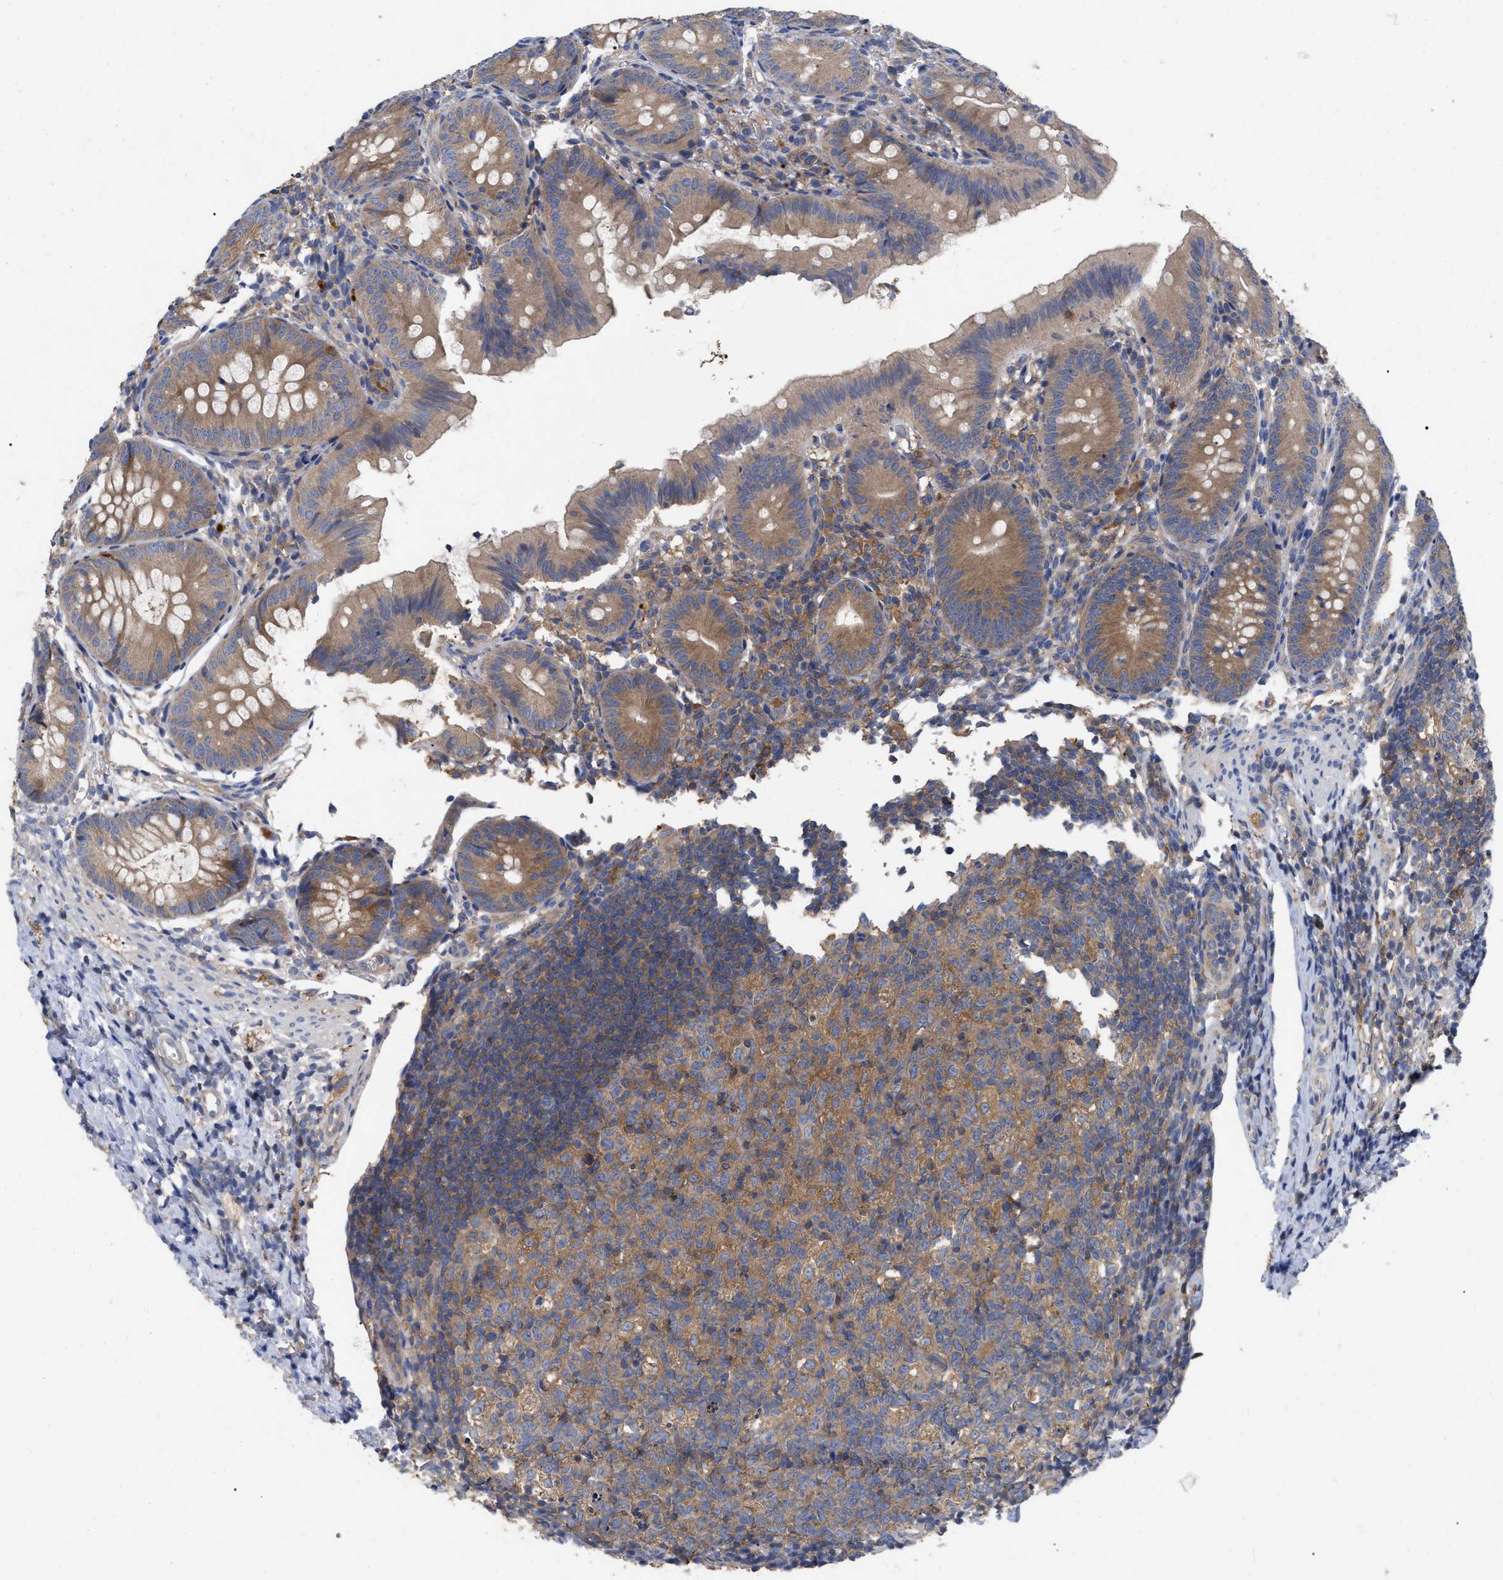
{"staining": {"intensity": "moderate", "quantity": ">75%", "location": "cytoplasmic/membranous"}, "tissue": "appendix", "cell_type": "Glandular cells", "image_type": "normal", "snomed": [{"axis": "morphology", "description": "Normal tissue, NOS"}, {"axis": "topography", "description": "Appendix"}], "caption": "This histopathology image shows IHC staining of benign appendix, with medium moderate cytoplasmic/membranous expression in about >75% of glandular cells.", "gene": "RAP1GDS1", "patient": {"sex": "male", "age": 1}}